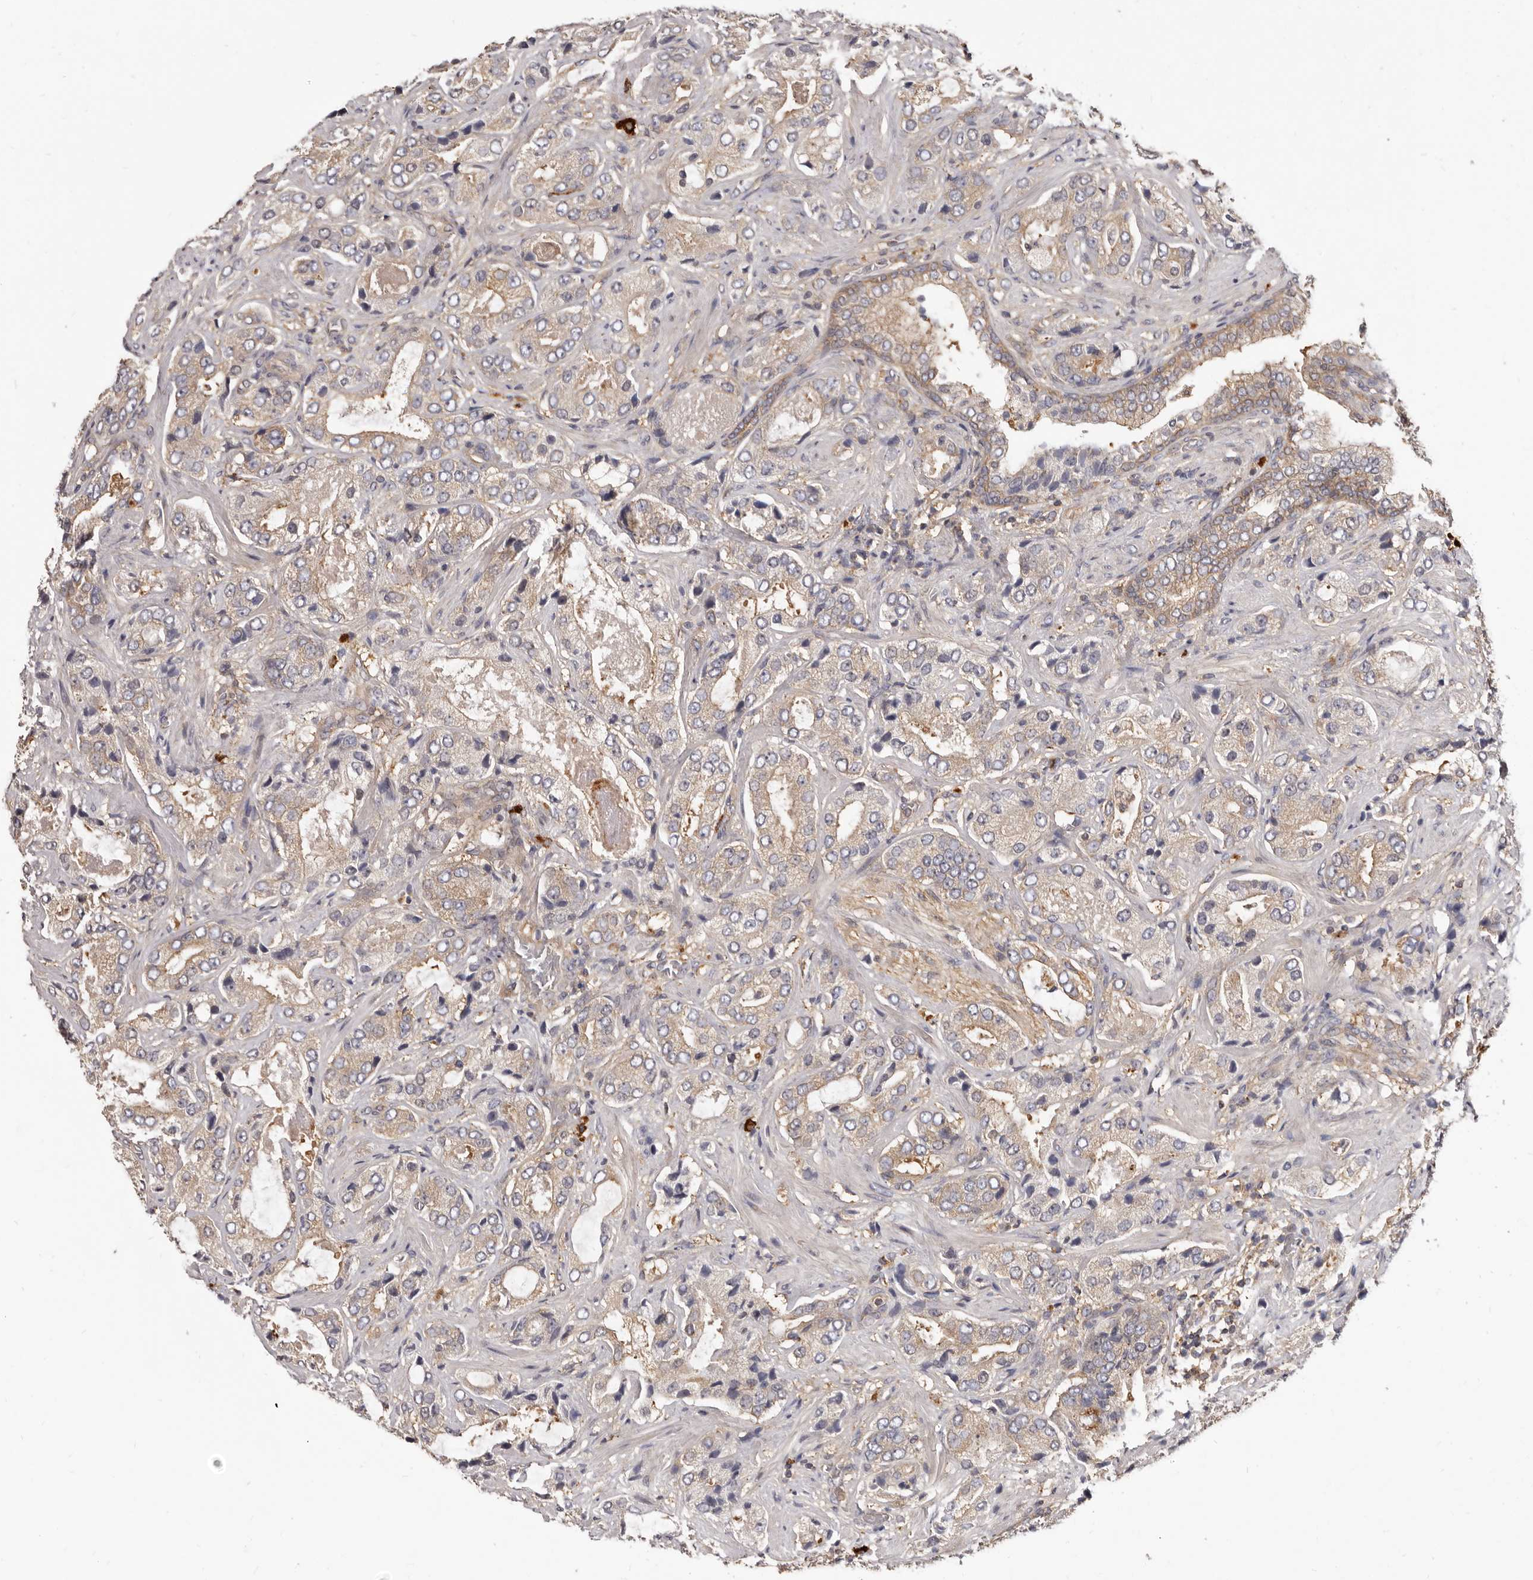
{"staining": {"intensity": "weak", "quantity": ">75%", "location": "cytoplasmic/membranous"}, "tissue": "prostate cancer", "cell_type": "Tumor cells", "image_type": "cancer", "snomed": [{"axis": "morphology", "description": "Normal tissue, NOS"}, {"axis": "morphology", "description": "Adenocarcinoma, High grade"}, {"axis": "topography", "description": "Prostate"}, {"axis": "topography", "description": "Peripheral nerve tissue"}], "caption": "Prostate cancer stained for a protein shows weak cytoplasmic/membranous positivity in tumor cells.", "gene": "ADAMTS20", "patient": {"sex": "male", "age": 59}}